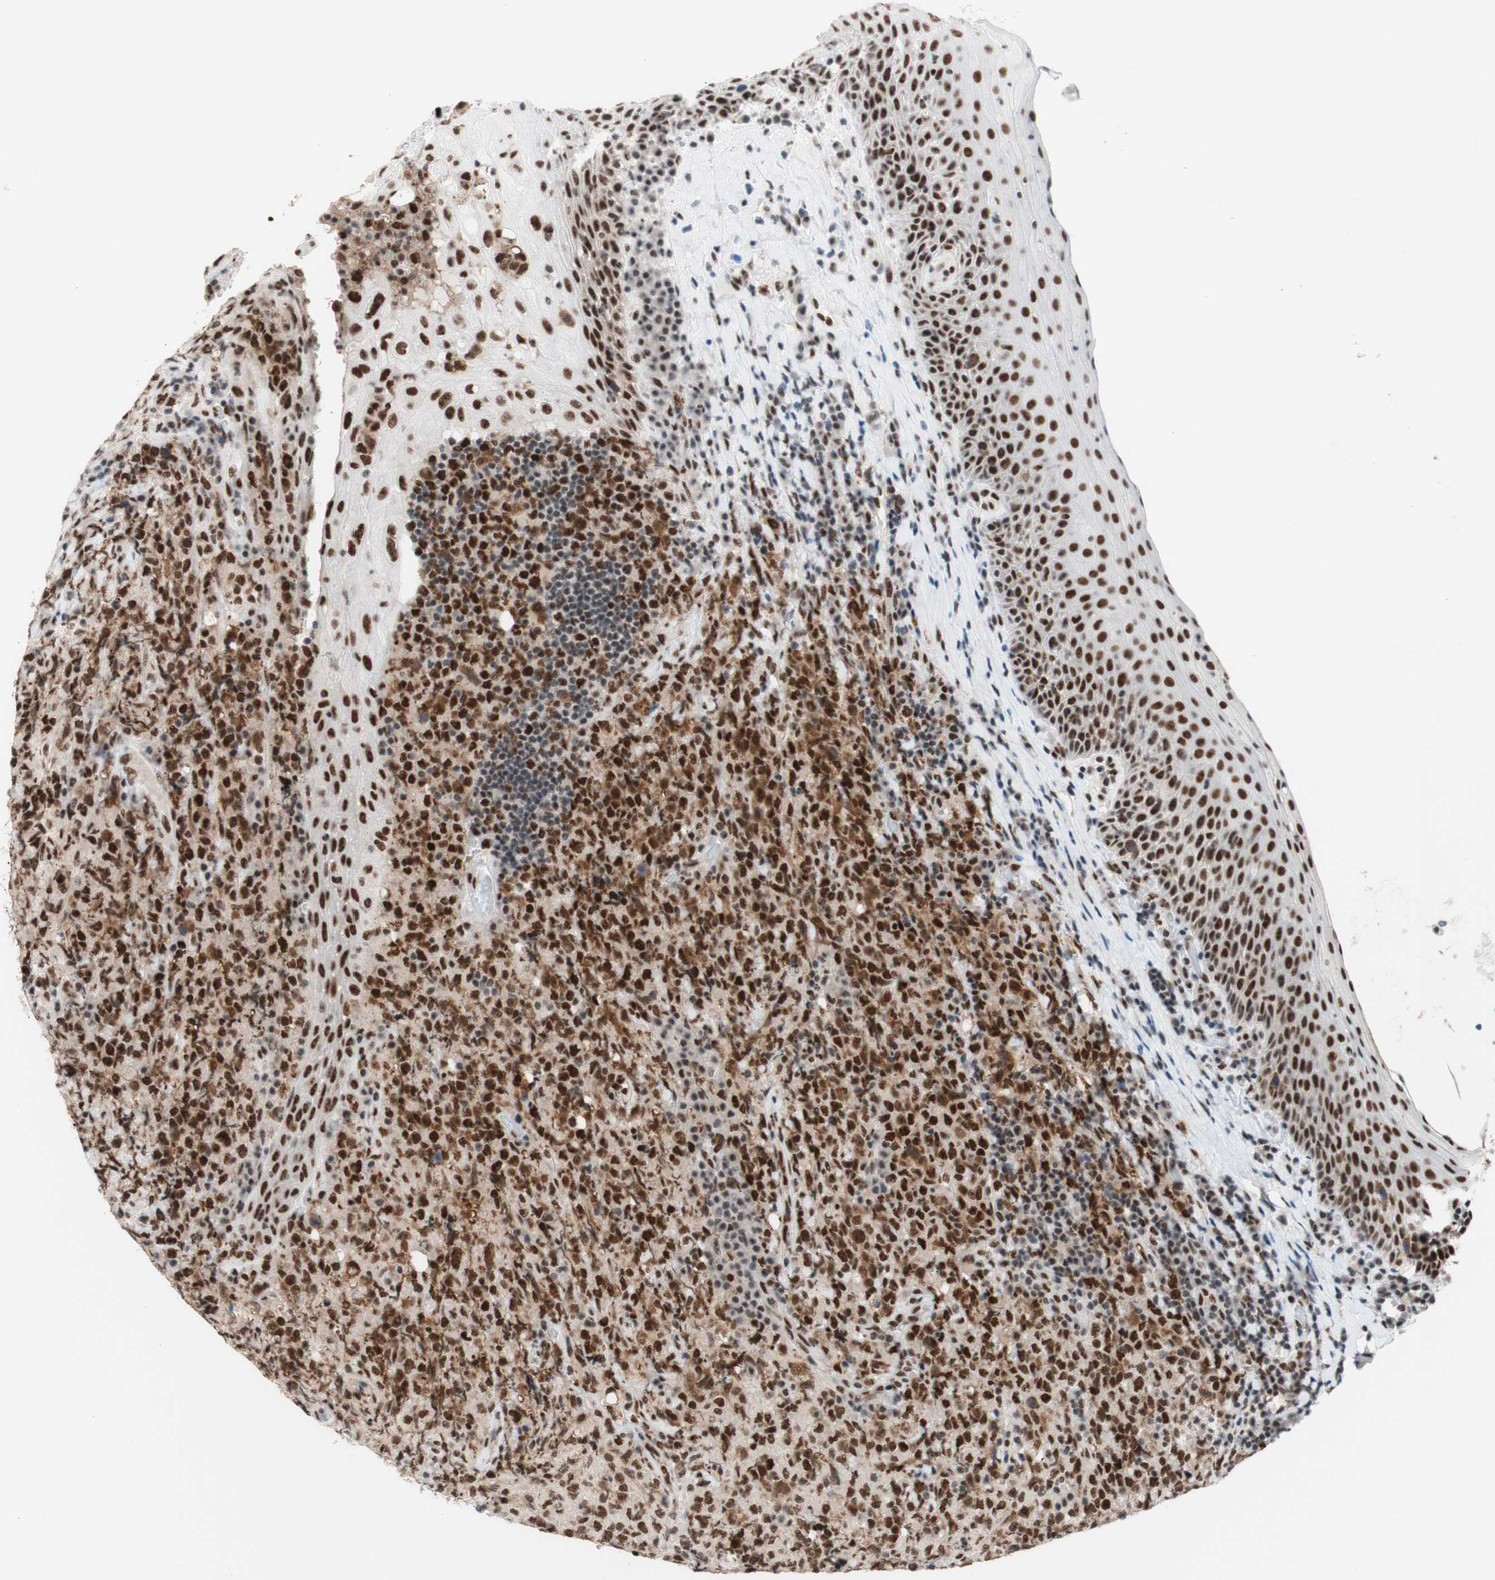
{"staining": {"intensity": "strong", "quantity": ">75%", "location": "nuclear"}, "tissue": "lymphoma", "cell_type": "Tumor cells", "image_type": "cancer", "snomed": [{"axis": "morphology", "description": "Malignant lymphoma, non-Hodgkin's type, High grade"}, {"axis": "topography", "description": "Tonsil"}], "caption": "DAB (3,3'-diaminobenzidine) immunohistochemical staining of lymphoma reveals strong nuclear protein staining in about >75% of tumor cells.", "gene": "PRPF19", "patient": {"sex": "female", "age": 36}}